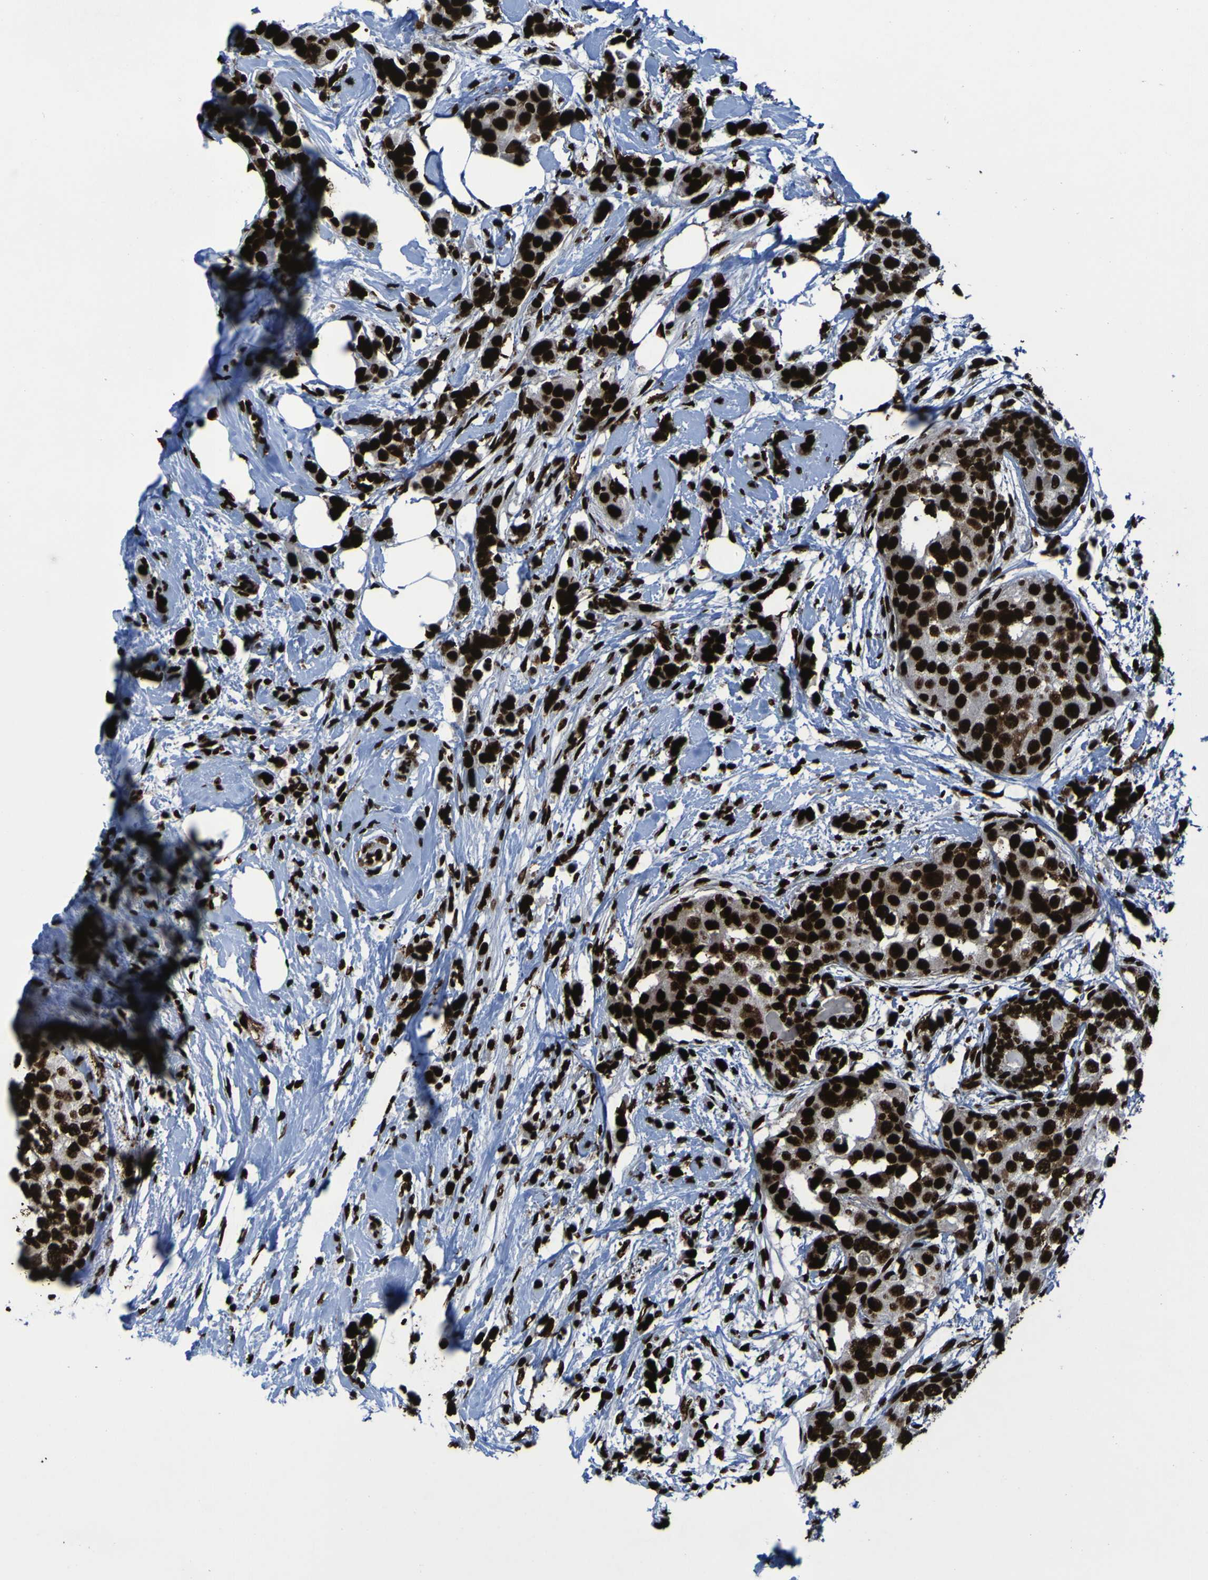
{"staining": {"intensity": "strong", "quantity": ">75%", "location": "nuclear"}, "tissue": "breast cancer", "cell_type": "Tumor cells", "image_type": "cancer", "snomed": [{"axis": "morphology", "description": "Normal tissue, NOS"}, {"axis": "morphology", "description": "Duct carcinoma"}, {"axis": "topography", "description": "Breast"}], "caption": "A photomicrograph of human breast invasive ductal carcinoma stained for a protein displays strong nuclear brown staining in tumor cells.", "gene": "NPM1", "patient": {"sex": "female", "age": 50}}